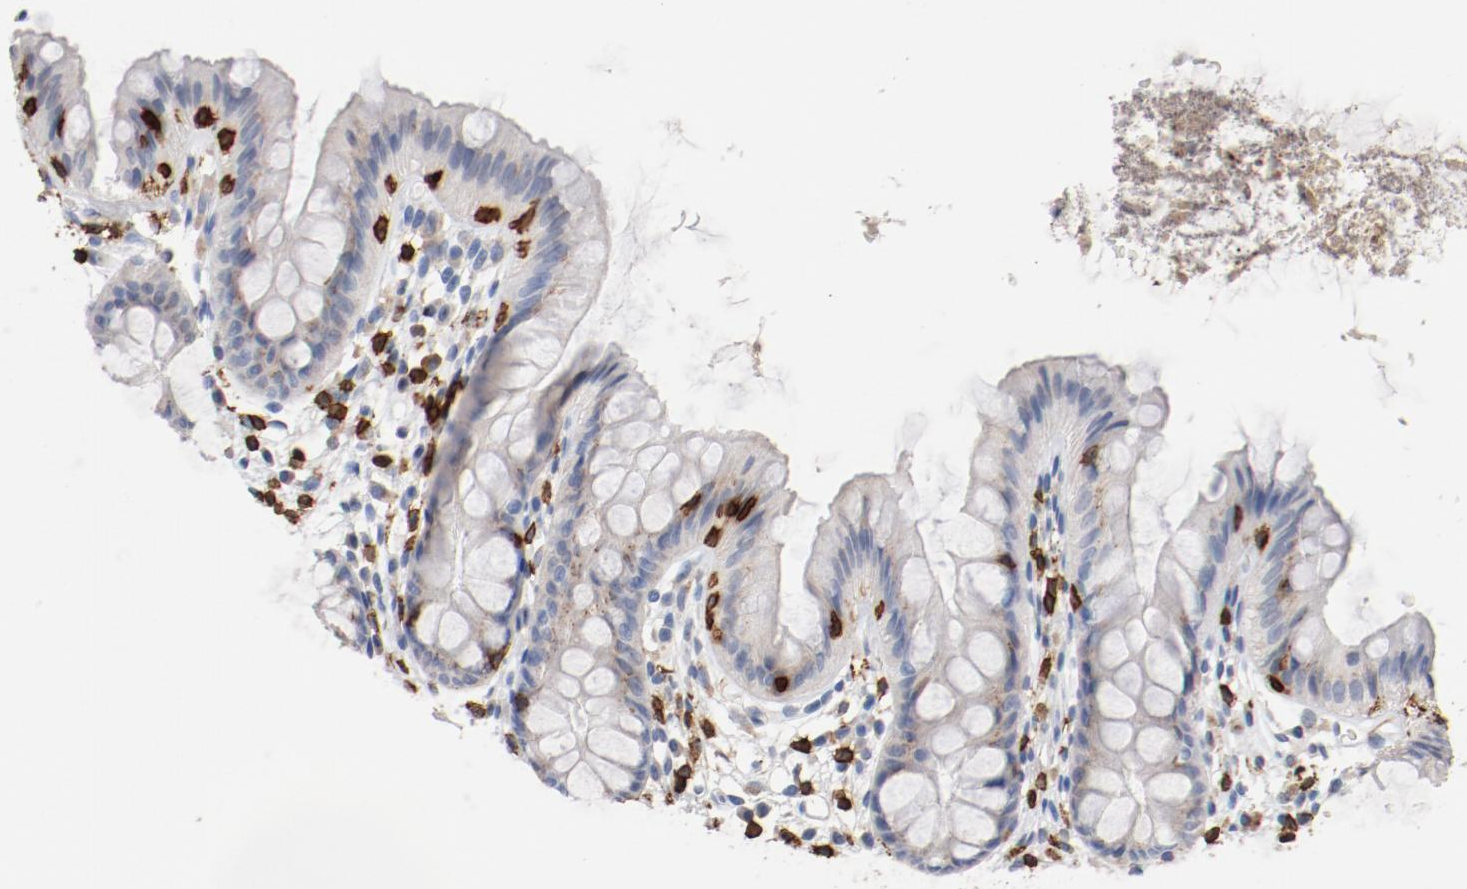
{"staining": {"intensity": "negative", "quantity": "none", "location": "none"}, "tissue": "colon", "cell_type": "Endothelial cells", "image_type": "normal", "snomed": [{"axis": "morphology", "description": "Normal tissue, NOS"}, {"axis": "topography", "description": "Smooth muscle"}, {"axis": "topography", "description": "Colon"}], "caption": "High power microscopy histopathology image of an IHC photomicrograph of benign colon, revealing no significant expression in endothelial cells. (DAB (3,3'-diaminobenzidine) IHC visualized using brightfield microscopy, high magnification).", "gene": "CD247", "patient": {"sex": "male", "age": 67}}